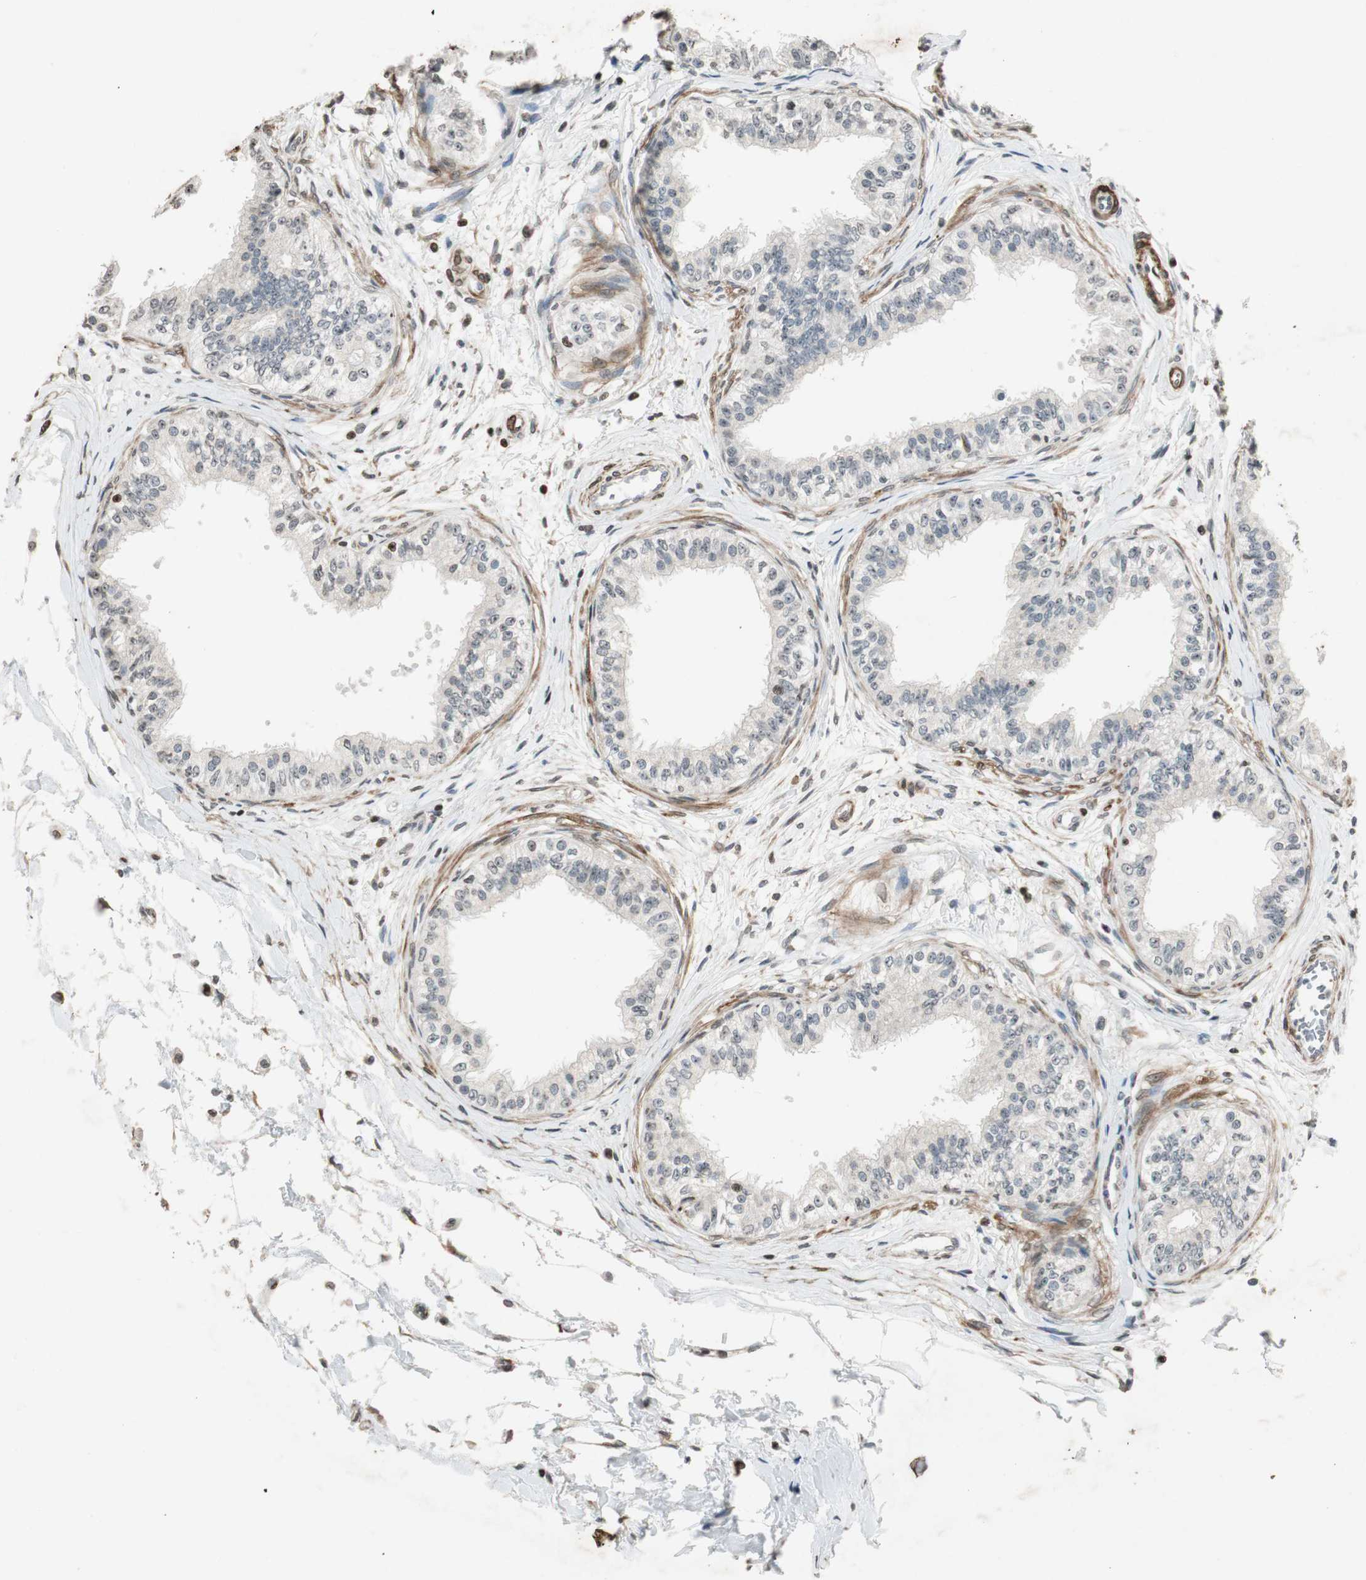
{"staining": {"intensity": "negative", "quantity": "none", "location": "none"}, "tissue": "epididymis", "cell_type": "Glandular cells", "image_type": "normal", "snomed": [{"axis": "morphology", "description": "Normal tissue, NOS"}, {"axis": "morphology", "description": "Adenocarcinoma, metastatic, NOS"}, {"axis": "topography", "description": "Testis"}, {"axis": "topography", "description": "Epididymis"}], "caption": "High magnification brightfield microscopy of normal epididymis stained with DAB (brown) and counterstained with hematoxylin (blue): glandular cells show no significant positivity. The staining was performed using DAB to visualize the protein expression in brown, while the nuclei were stained in blue with hematoxylin (Magnification: 20x).", "gene": "PRKG1", "patient": {"sex": "male", "age": 26}}